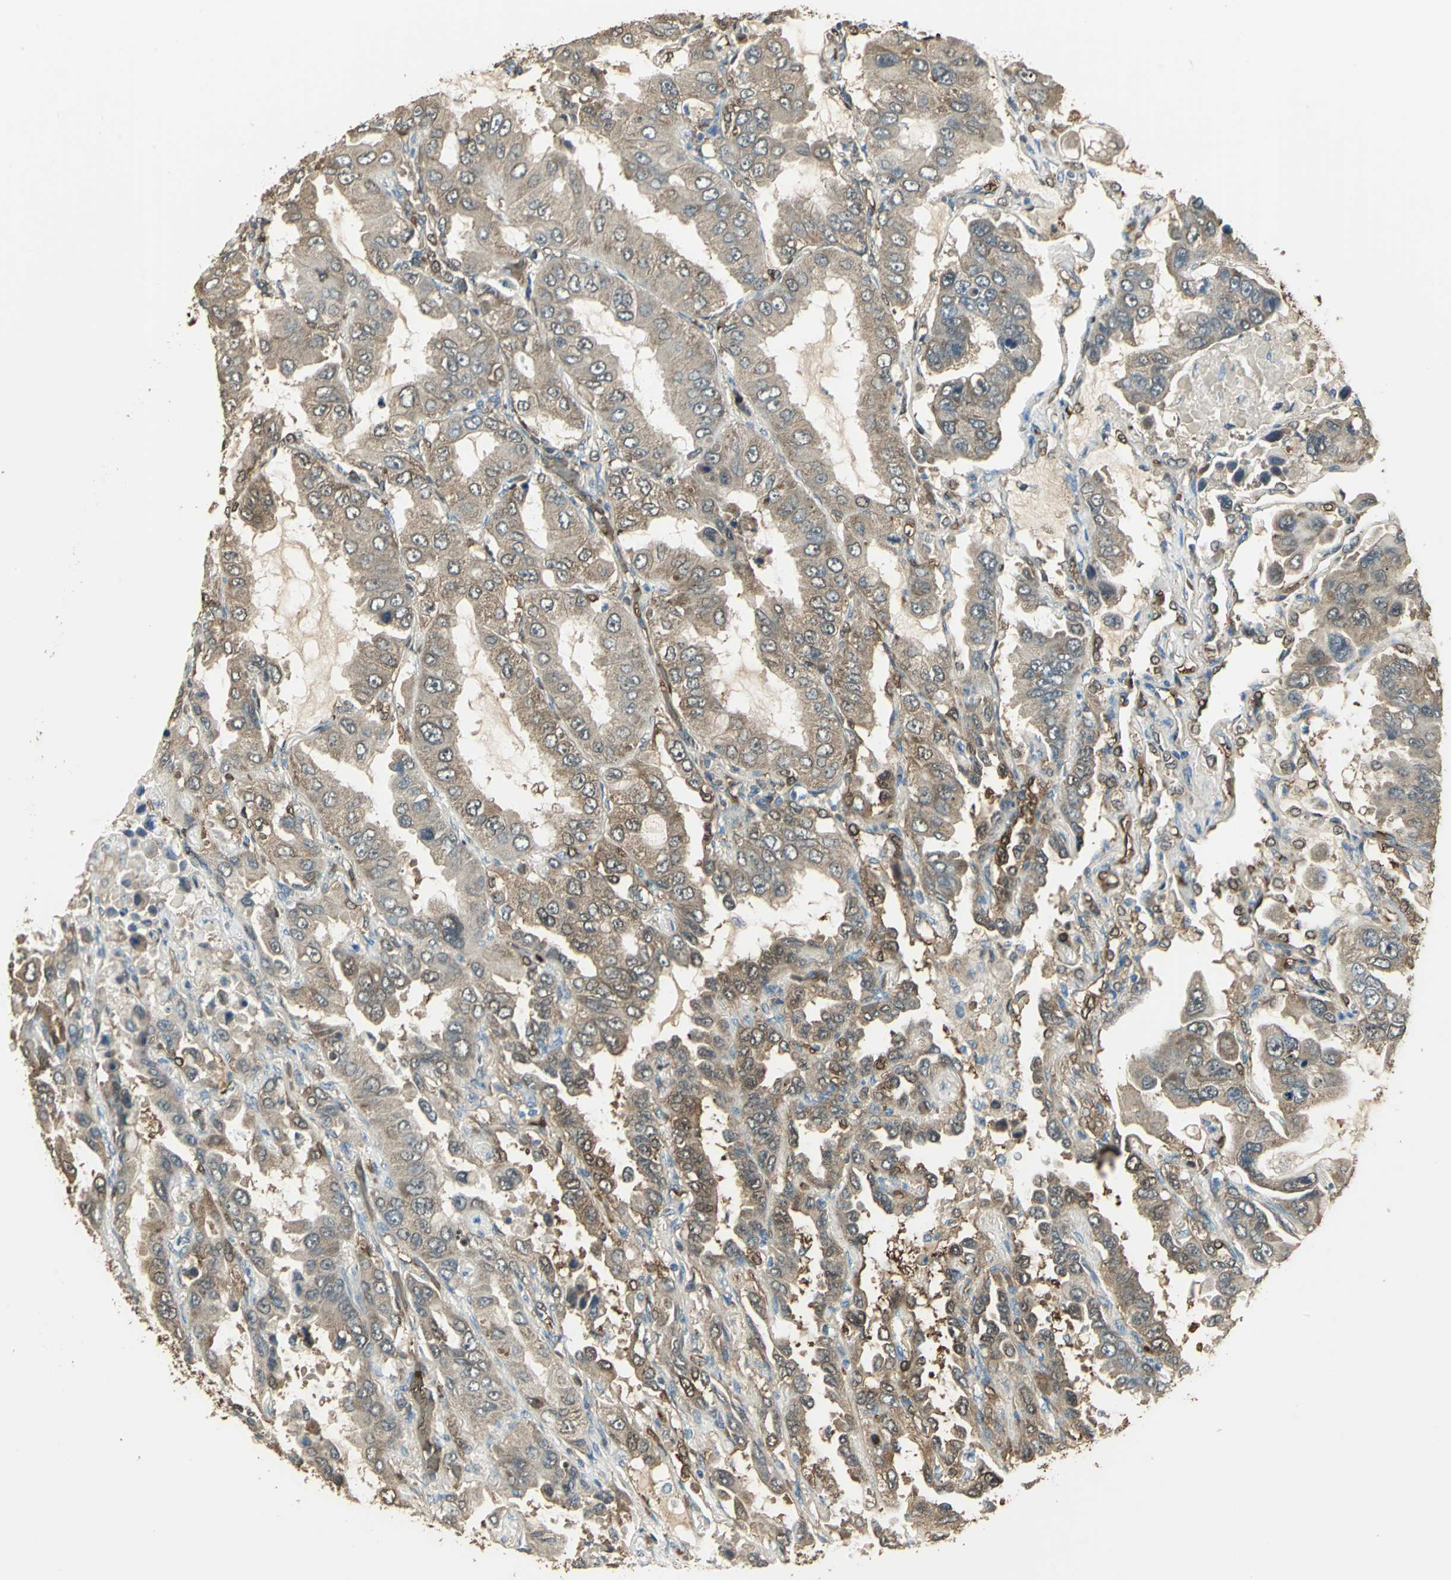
{"staining": {"intensity": "weak", "quantity": ">75%", "location": "cytoplasmic/membranous,nuclear"}, "tissue": "lung cancer", "cell_type": "Tumor cells", "image_type": "cancer", "snomed": [{"axis": "morphology", "description": "Adenocarcinoma, NOS"}, {"axis": "topography", "description": "Lung"}], "caption": "High-power microscopy captured an IHC photomicrograph of adenocarcinoma (lung), revealing weak cytoplasmic/membranous and nuclear expression in approximately >75% of tumor cells.", "gene": "DDAH1", "patient": {"sex": "male", "age": 64}}